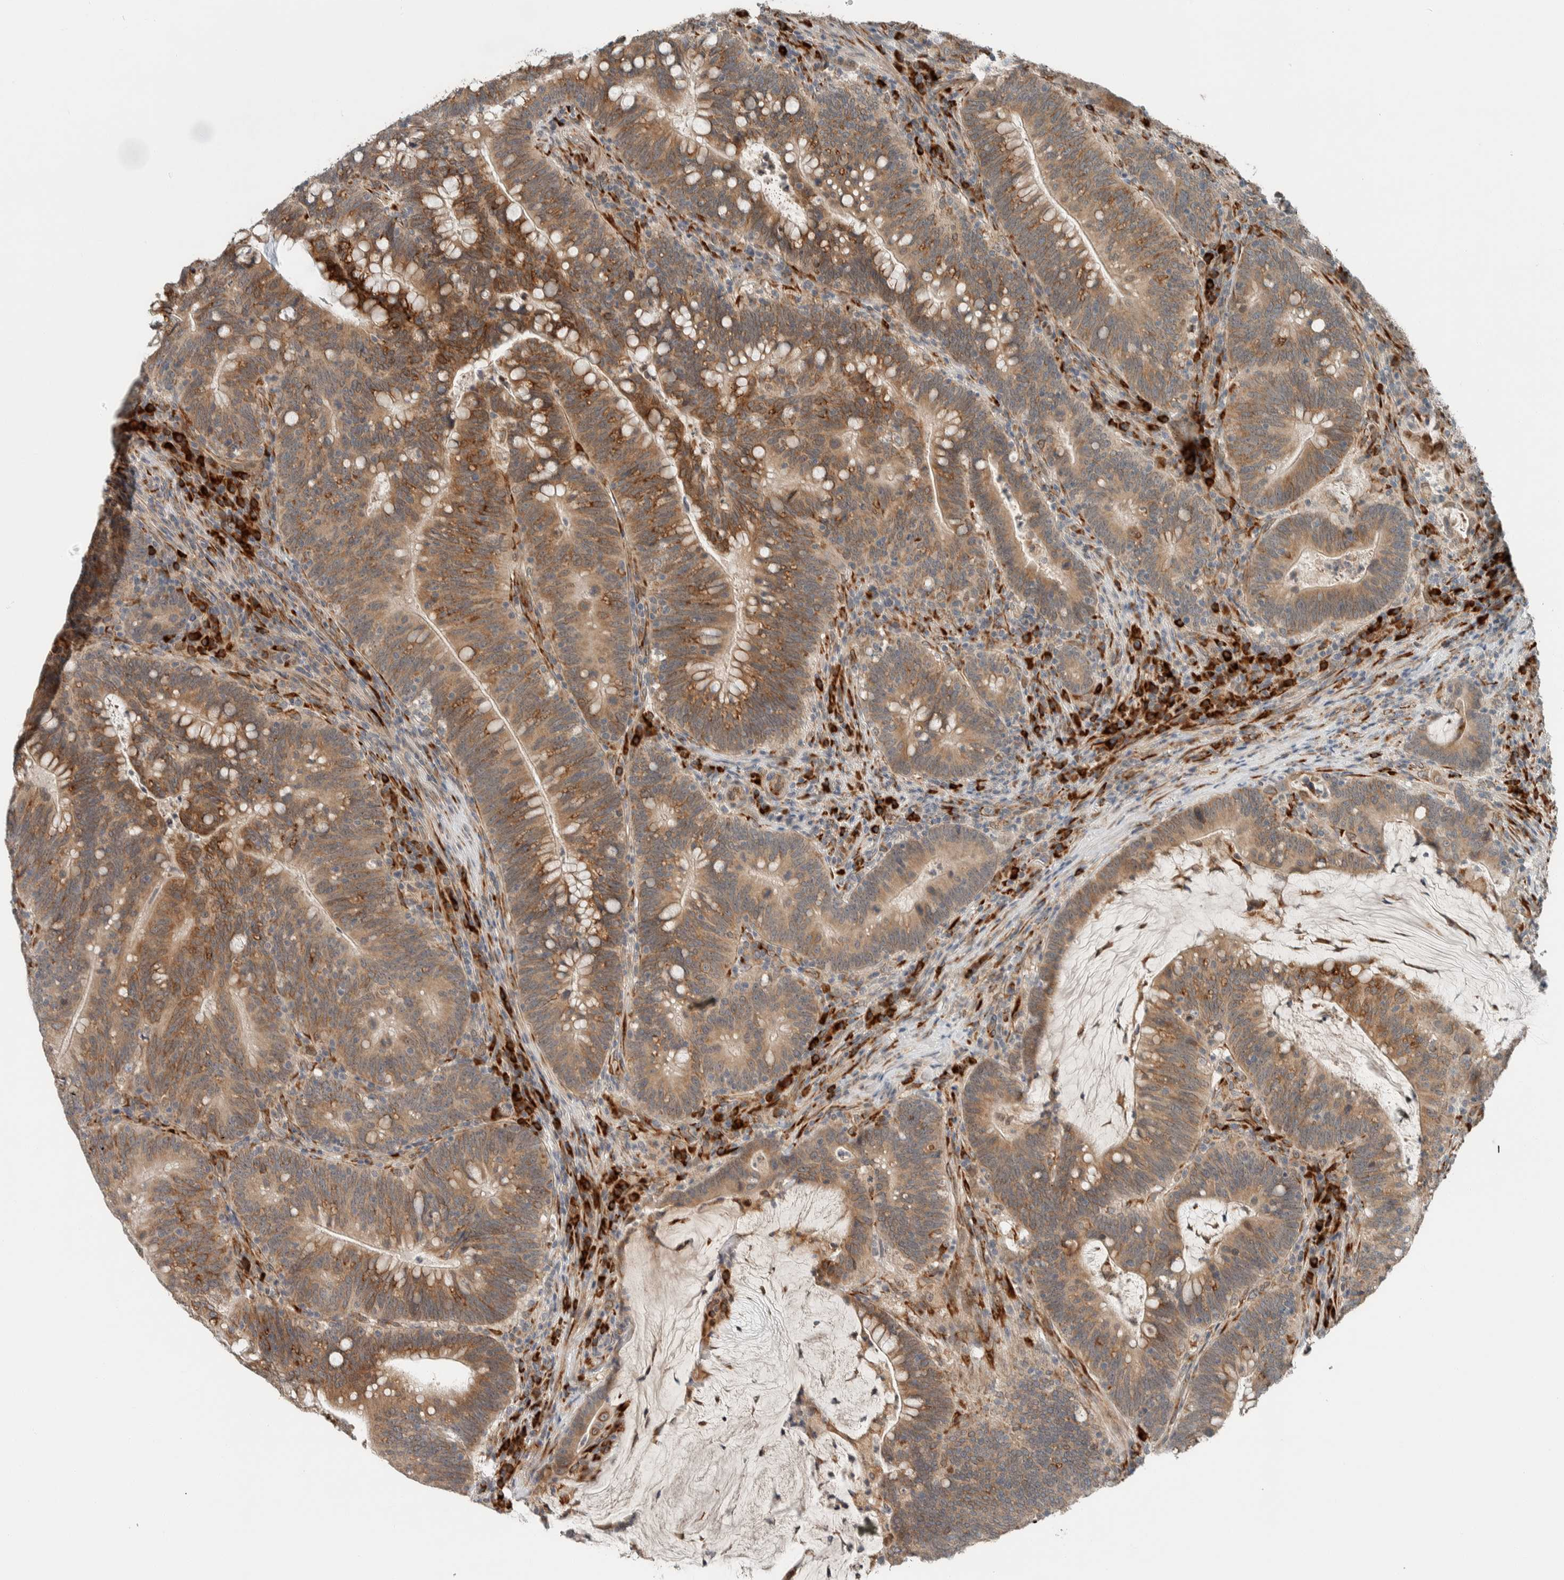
{"staining": {"intensity": "moderate", "quantity": ">75%", "location": "cytoplasmic/membranous"}, "tissue": "colorectal cancer", "cell_type": "Tumor cells", "image_type": "cancer", "snomed": [{"axis": "morphology", "description": "Adenocarcinoma, NOS"}, {"axis": "topography", "description": "Colon"}], "caption": "Colorectal adenocarcinoma stained with a brown dye demonstrates moderate cytoplasmic/membranous positive expression in approximately >75% of tumor cells.", "gene": "CTBP2", "patient": {"sex": "female", "age": 66}}